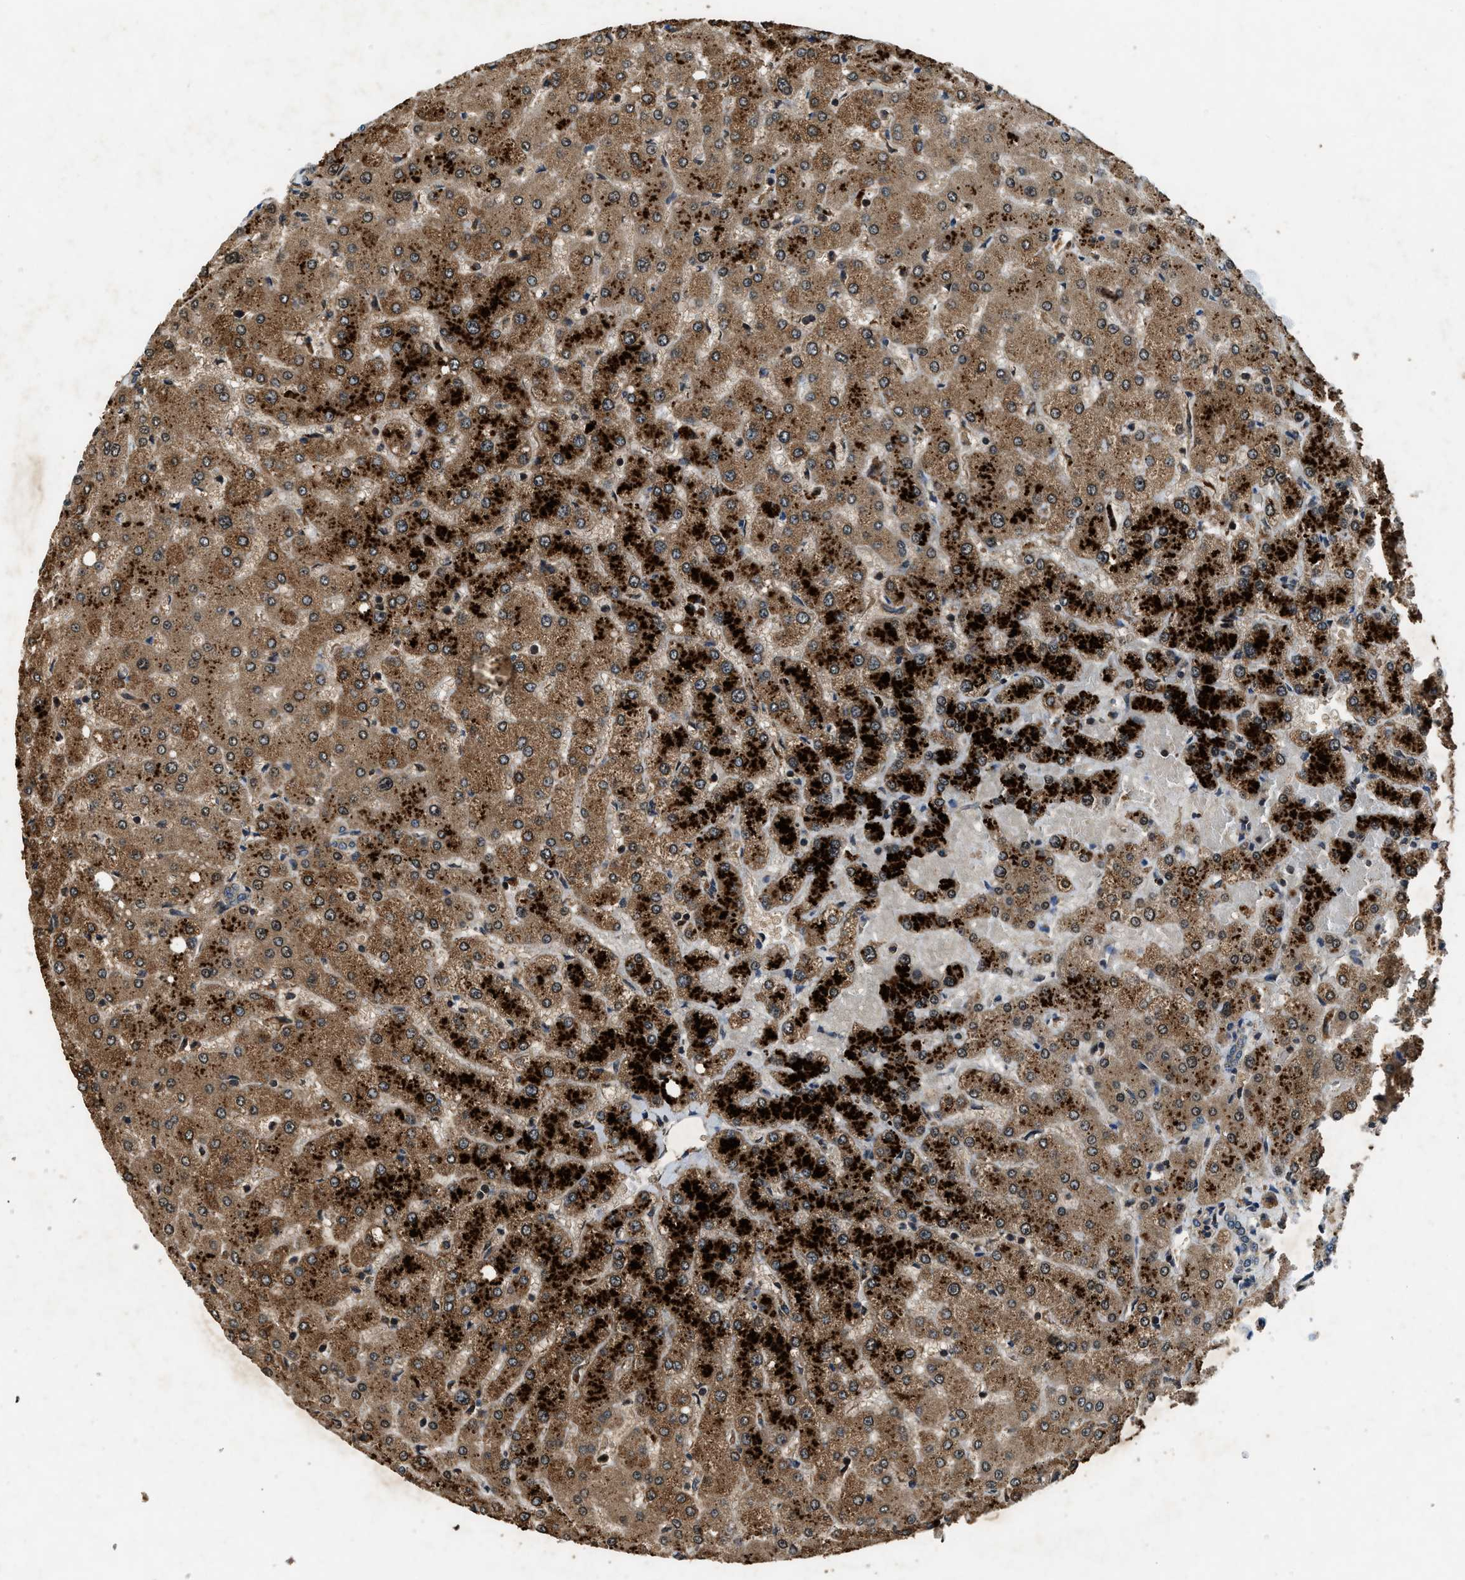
{"staining": {"intensity": "weak", "quantity": ">75%", "location": "cytoplasmic/membranous"}, "tissue": "liver", "cell_type": "Cholangiocytes", "image_type": "normal", "snomed": [{"axis": "morphology", "description": "Normal tissue, NOS"}, {"axis": "topography", "description": "Liver"}], "caption": "Liver was stained to show a protein in brown. There is low levels of weak cytoplasmic/membranous staining in approximately >75% of cholangiocytes. Nuclei are stained in blue.", "gene": "RPS6KB1", "patient": {"sex": "female", "age": 54}}